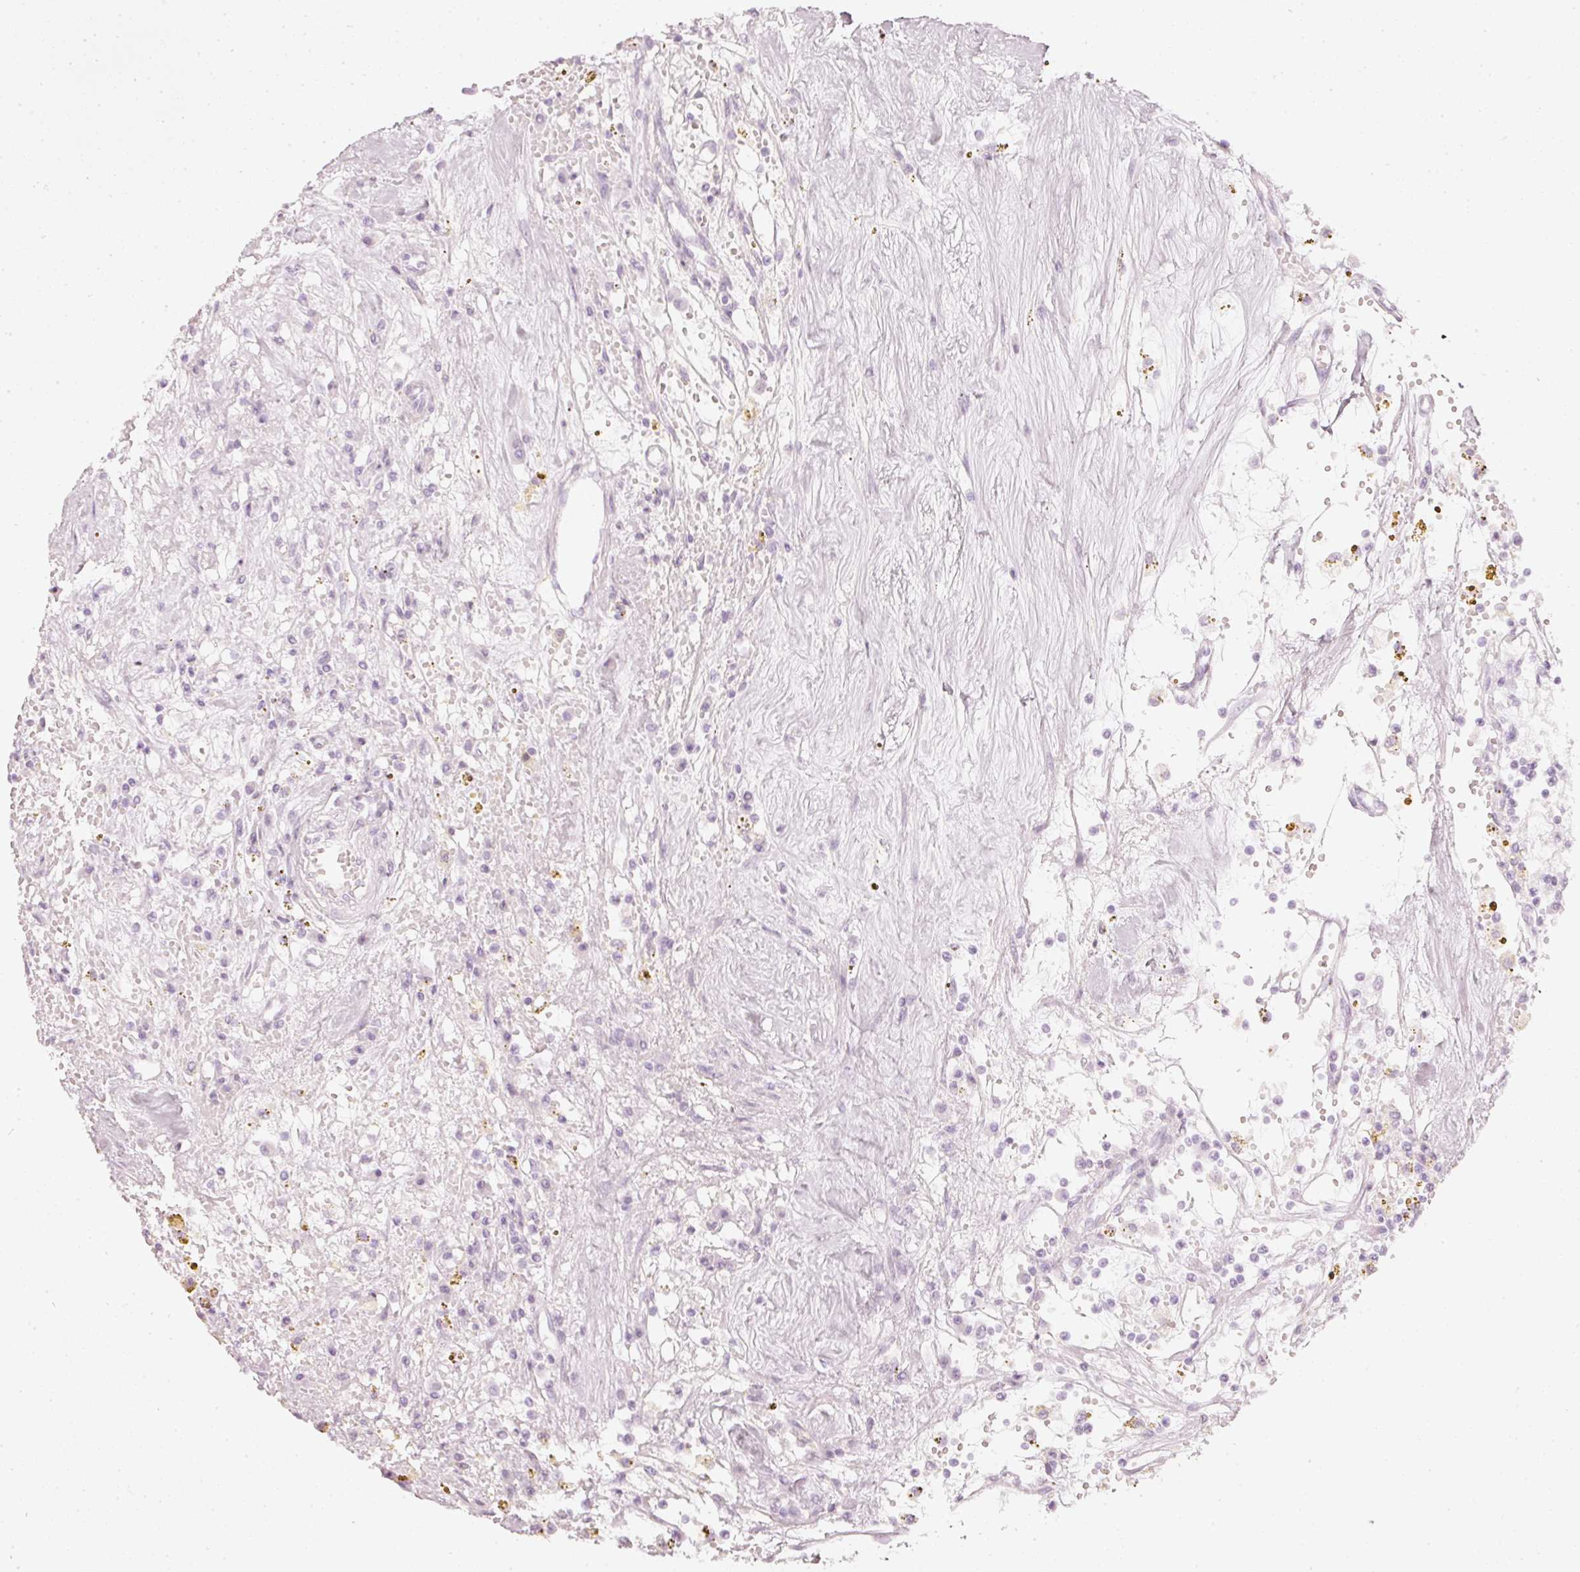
{"staining": {"intensity": "negative", "quantity": "none", "location": "none"}, "tissue": "renal cancer", "cell_type": "Tumor cells", "image_type": "cancer", "snomed": [{"axis": "morphology", "description": "Adenocarcinoma, NOS"}, {"axis": "topography", "description": "Kidney"}], "caption": "DAB (3,3'-diaminobenzidine) immunohistochemical staining of renal adenocarcinoma exhibits no significant positivity in tumor cells.", "gene": "CNP", "patient": {"sex": "male", "age": 56}}